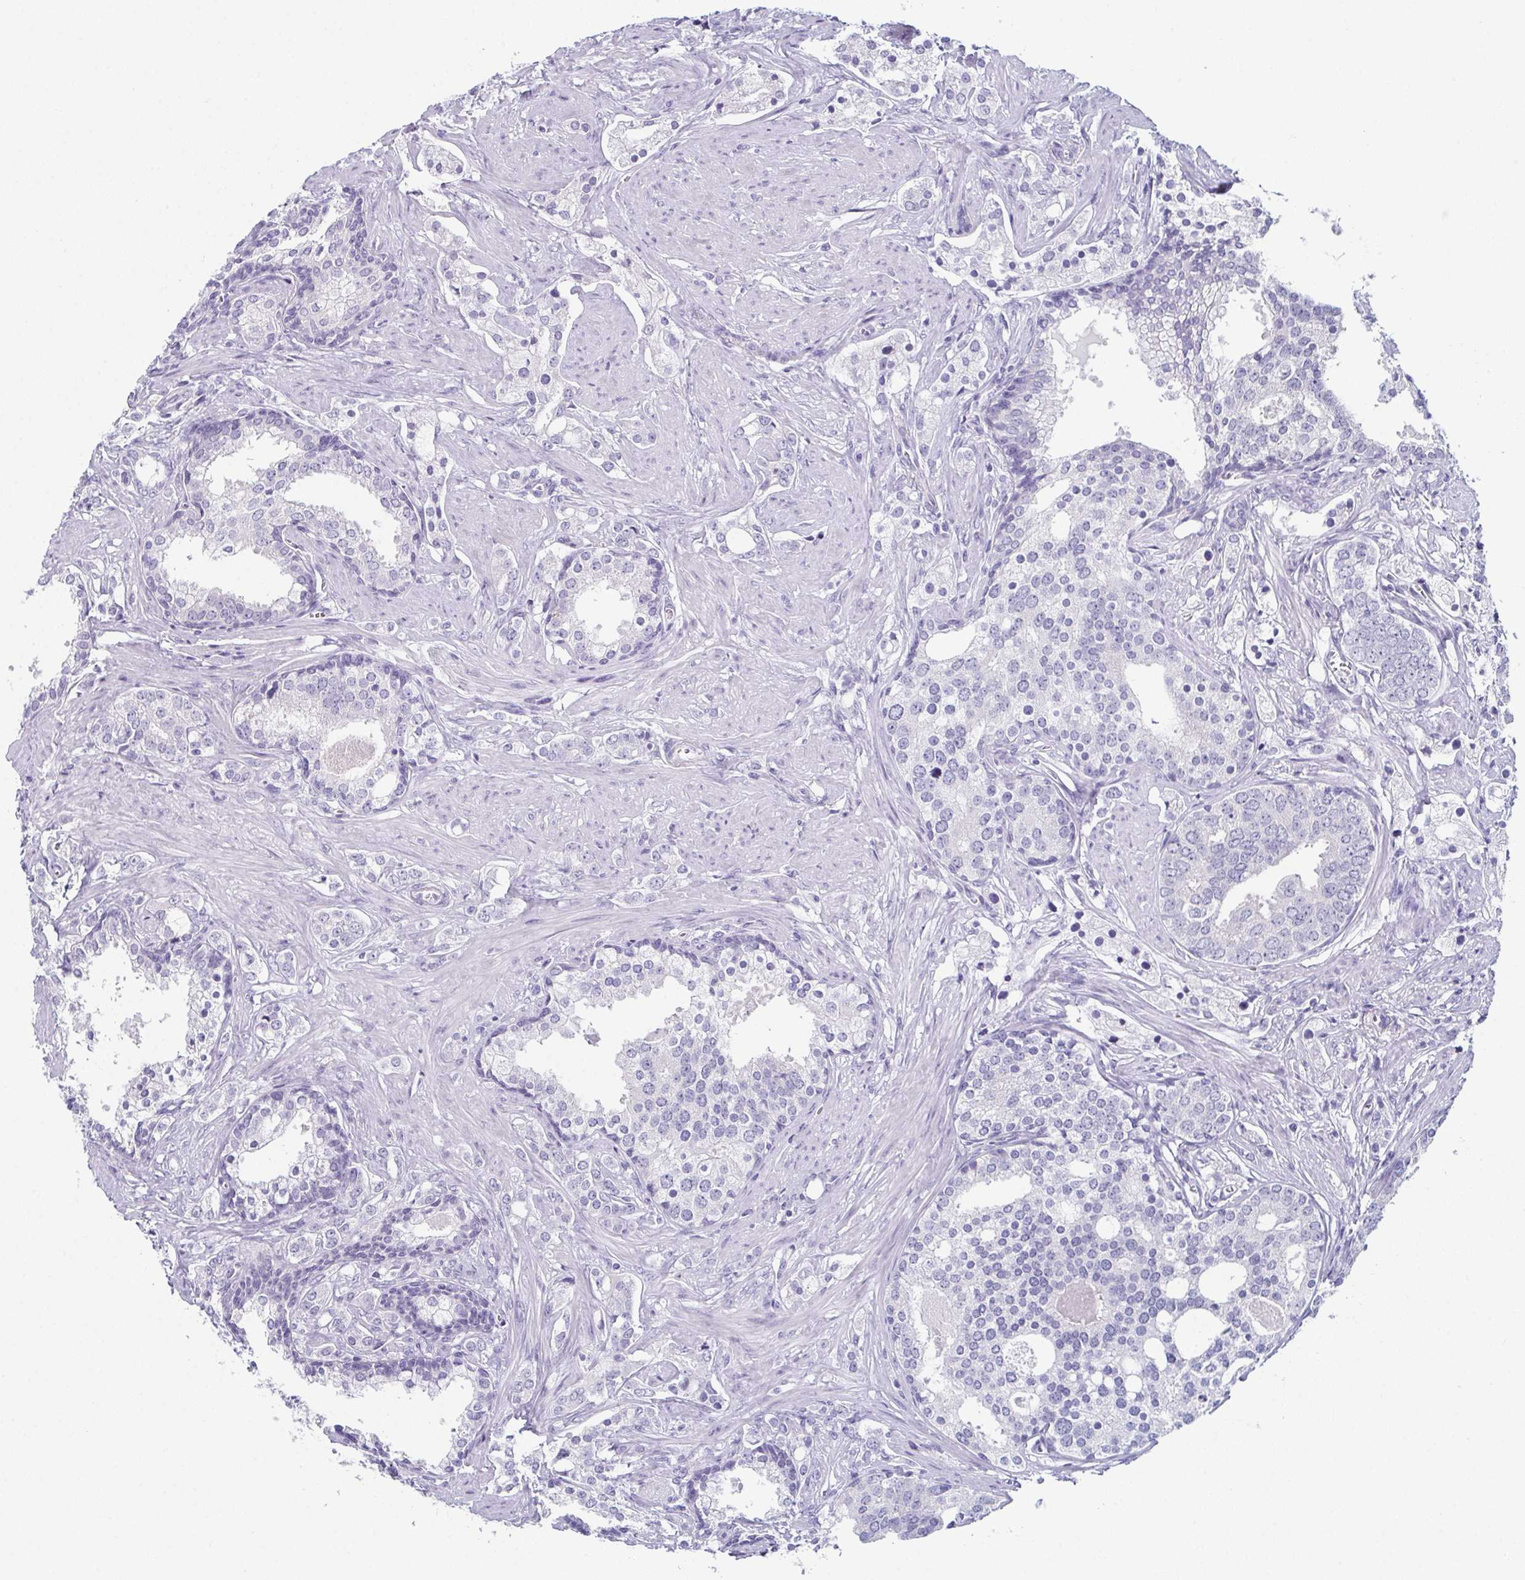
{"staining": {"intensity": "negative", "quantity": "none", "location": "none"}, "tissue": "prostate cancer", "cell_type": "Tumor cells", "image_type": "cancer", "snomed": [{"axis": "morphology", "description": "Adenocarcinoma, Medium grade"}, {"axis": "topography", "description": "Prostate"}], "caption": "The photomicrograph demonstrates no significant staining in tumor cells of prostate cancer.", "gene": "ENKUR", "patient": {"sex": "male", "age": 57}}